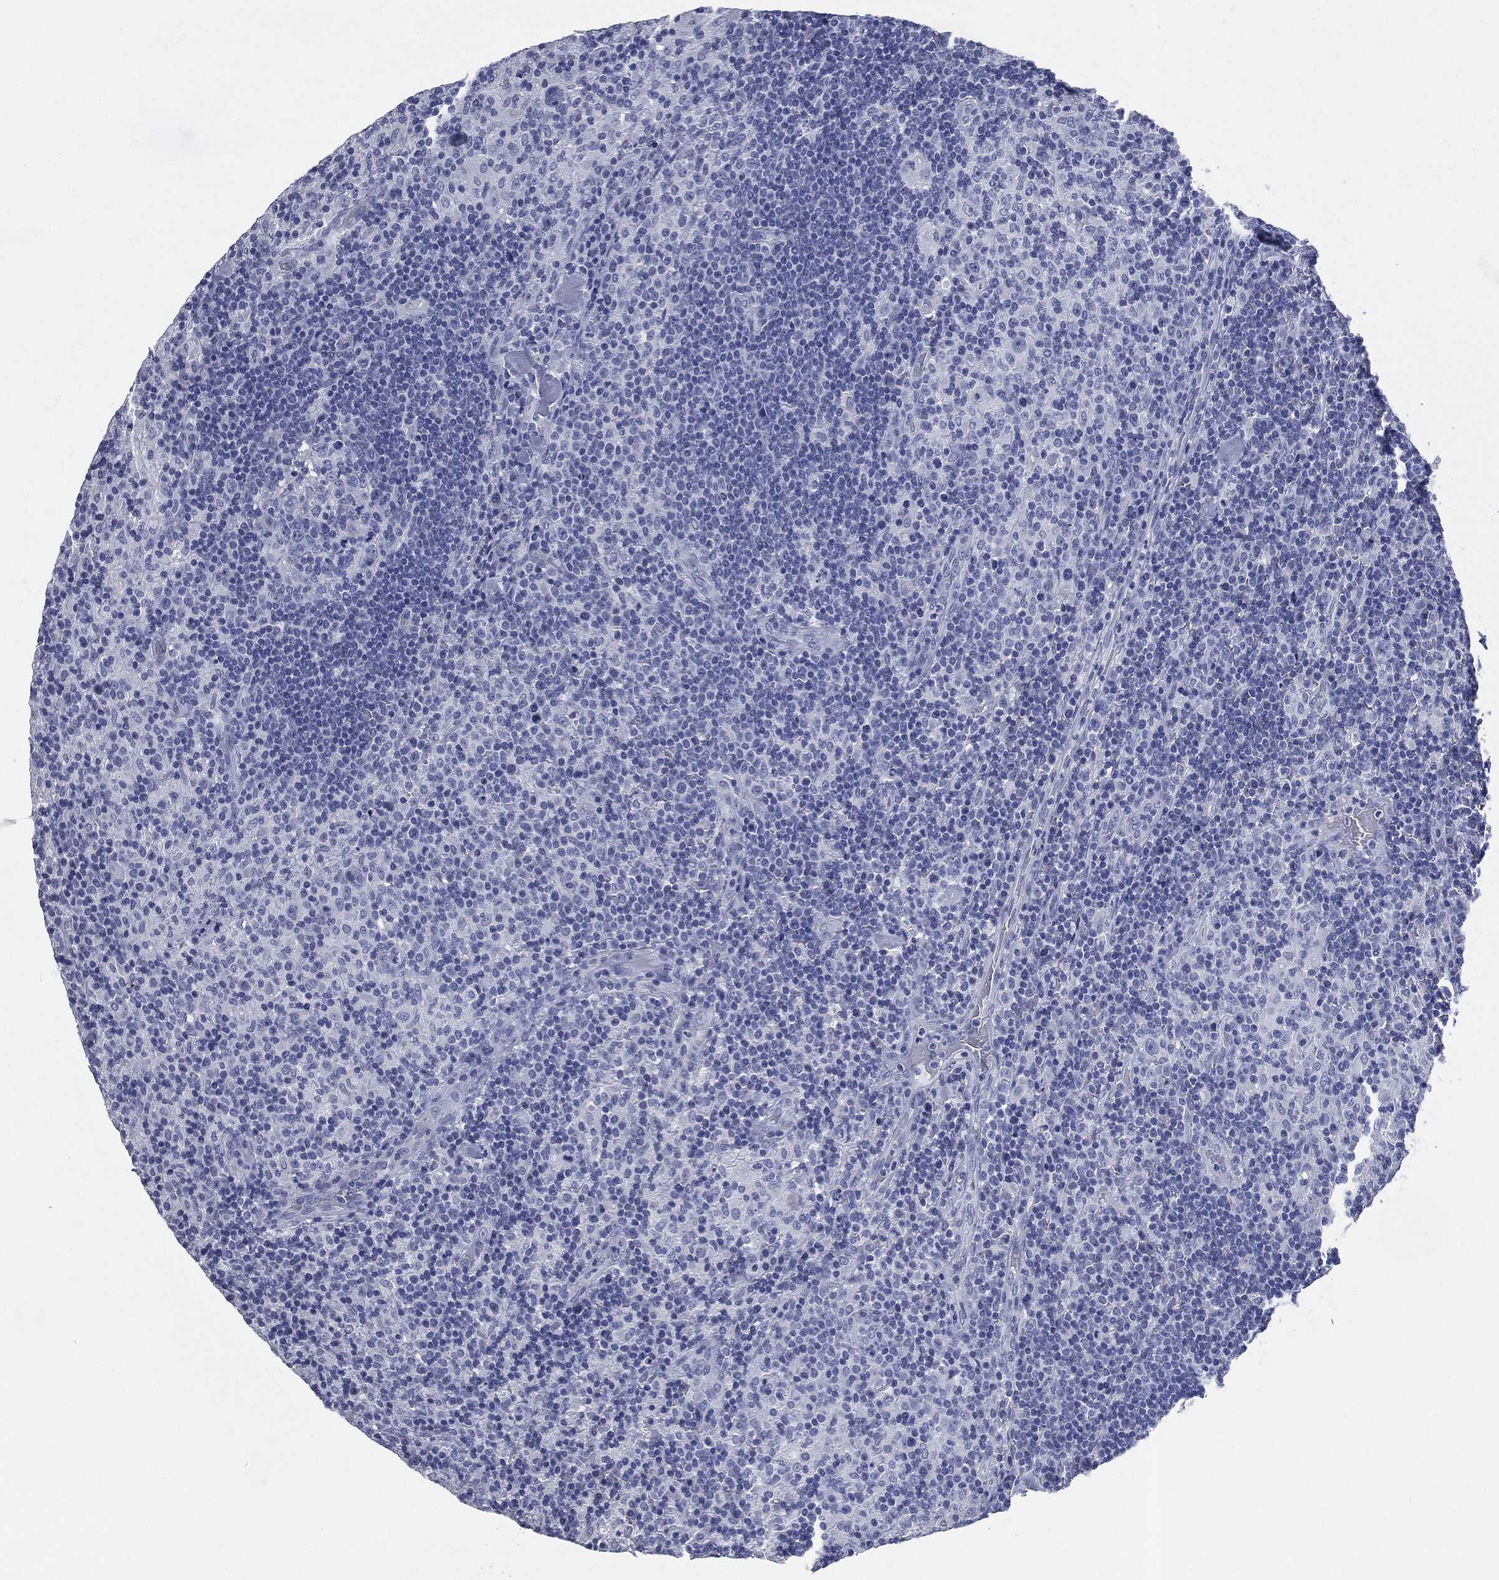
{"staining": {"intensity": "negative", "quantity": "none", "location": "none"}, "tissue": "lymphoma", "cell_type": "Tumor cells", "image_type": "cancer", "snomed": [{"axis": "morphology", "description": "Hodgkin's disease, NOS"}, {"axis": "topography", "description": "Lymph node"}], "caption": "Protein analysis of lymphoma demonstrates no significant staining in tumor cells.", "gene": "ATP2A1", "patient": {"sex": "male", "age": 70}}